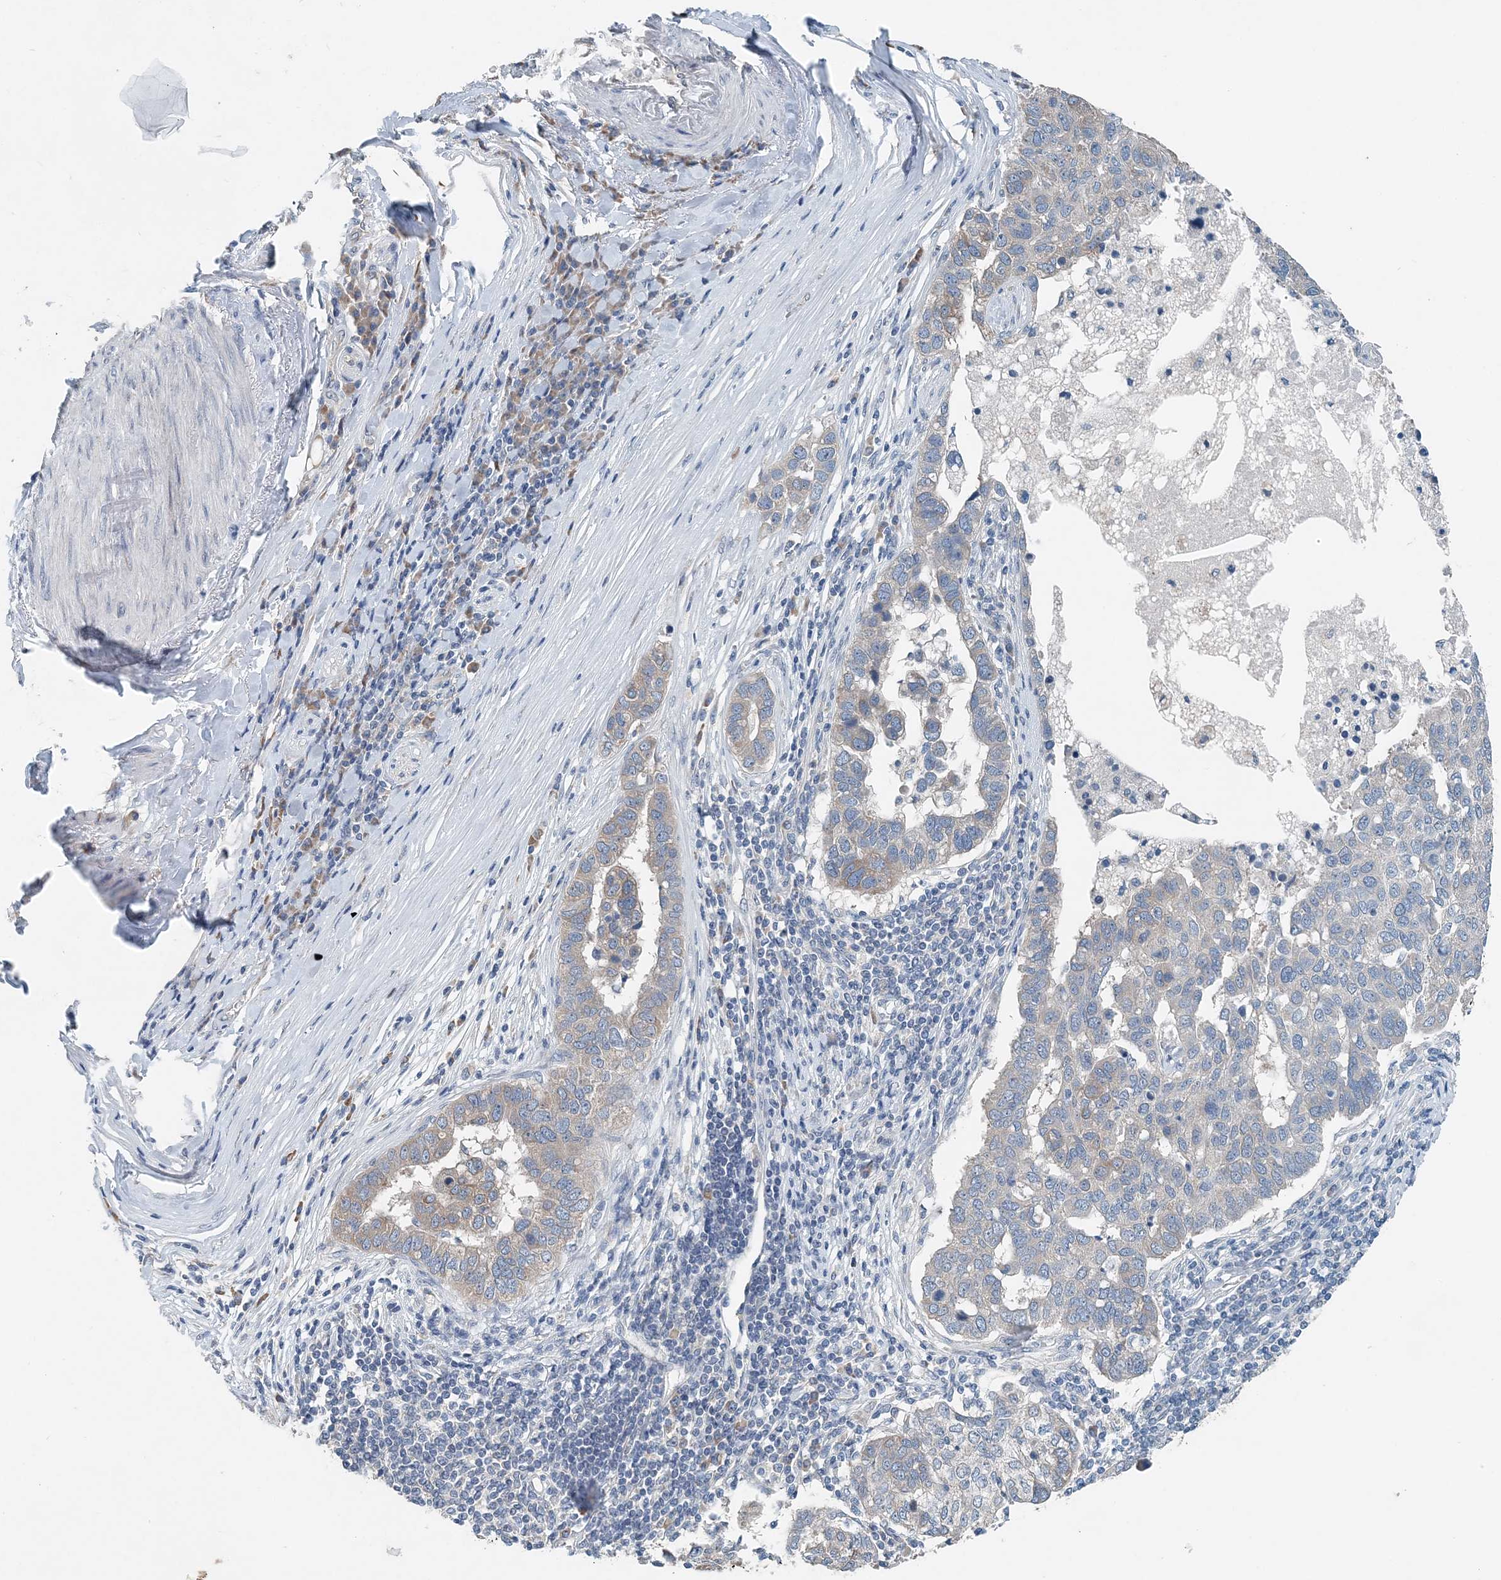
{"staining": {"intensity": "negative", "quantity": "none", "location": "none"}, "tissue": "pancreatic cancer", "cell_type": "Tumor cells", "image_type": "cancer", "snomed": [{"axis": "morphology", "description": "Adenocarcinoma, NOS"}, {"axis": "topography", "description": "Pancreas"}], "caption": "Immunohistochemical staining of pancreatic cancer demonstrates no significant expression in tumor cells.", "gene": "EEF1A2", "patient": {"sex": "female", "age": 61}}